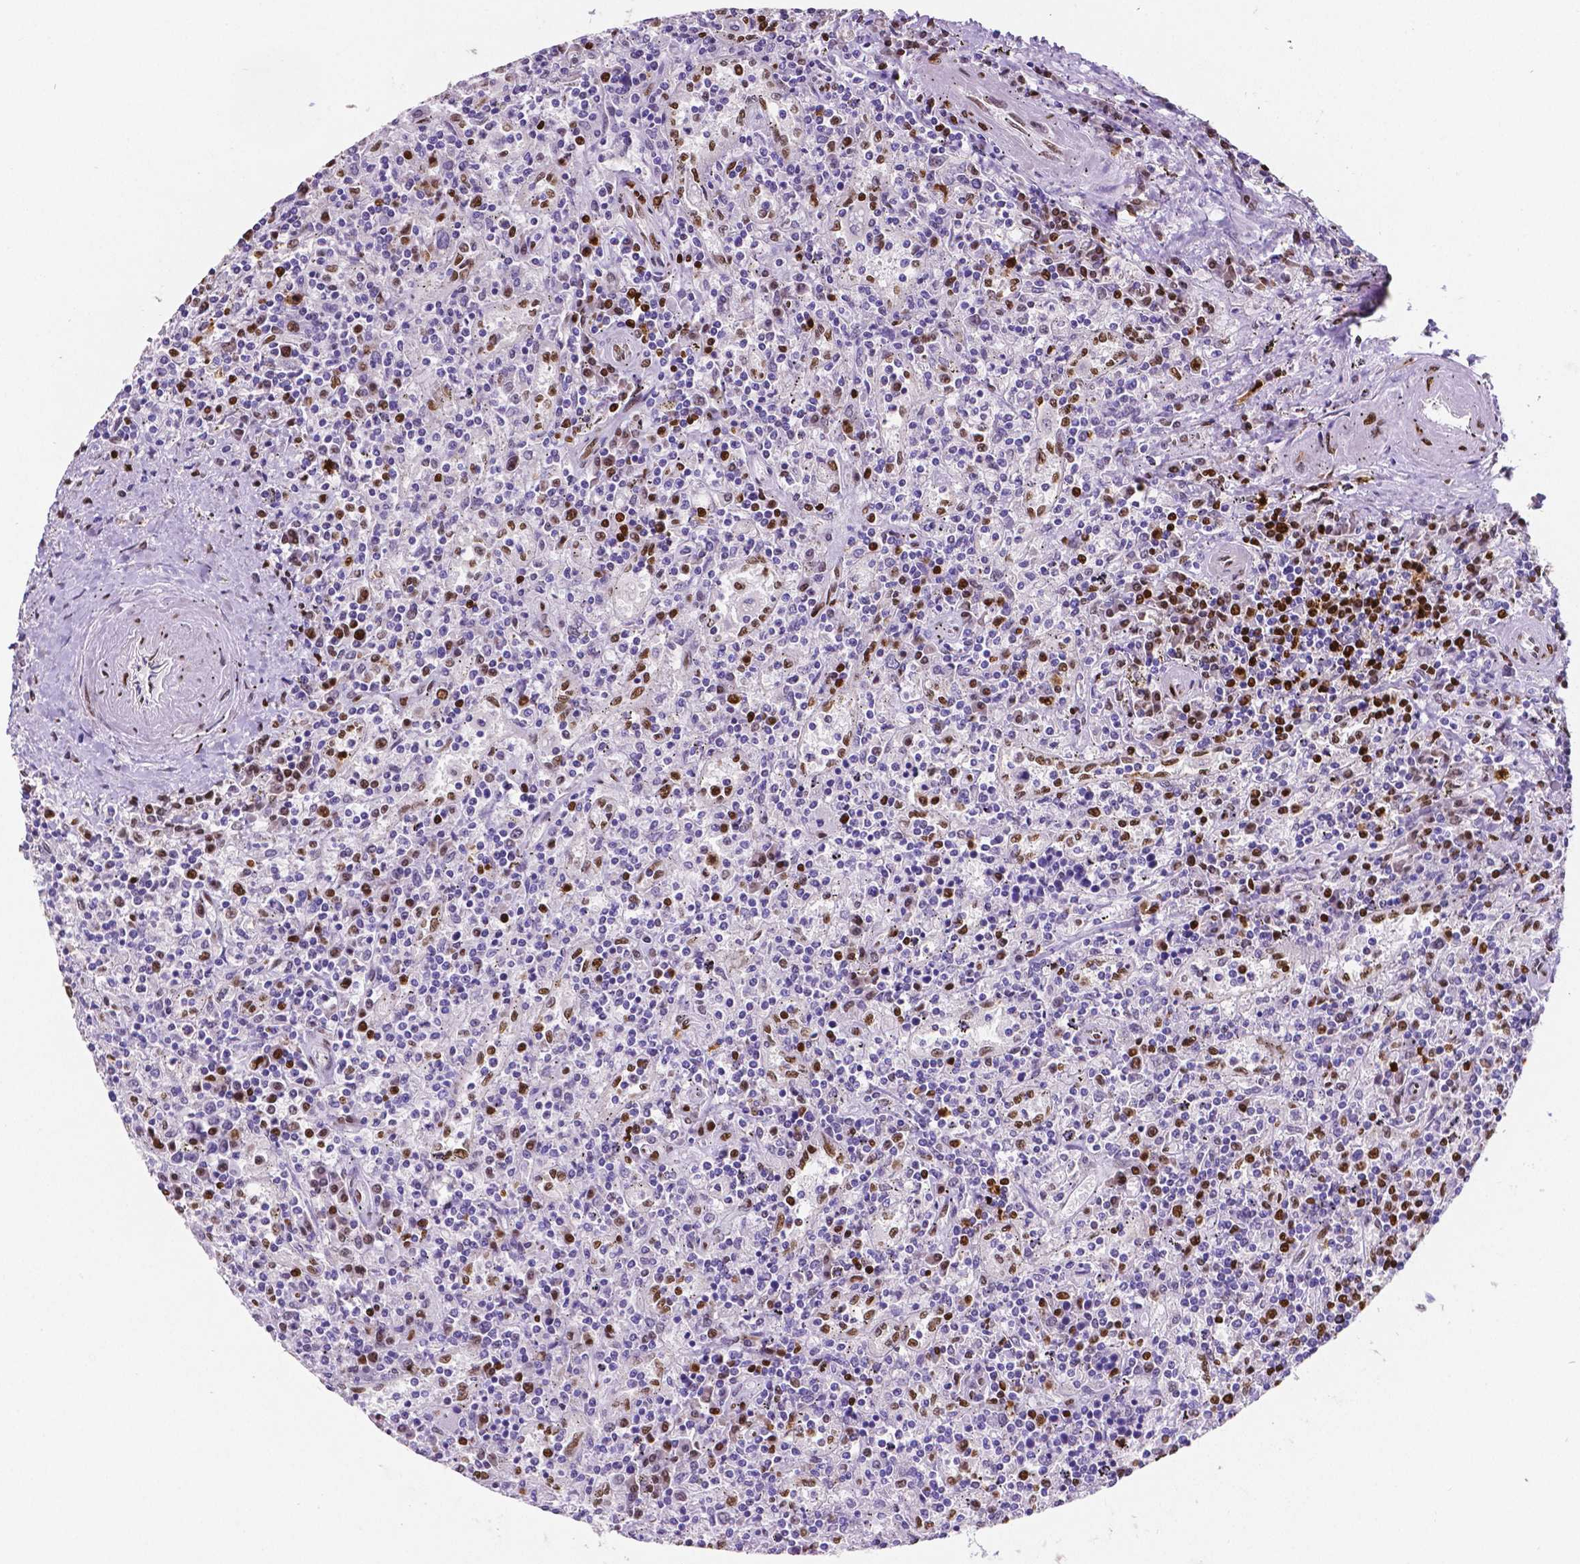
{"staining": {"intensity": "negative", "quantity": "none", "location": "none"}, "tissue": "lymphoma", "cell_type": "Tumor cells", "image_type": "cancer", "snomed": [{"axis": "morphology", "description": "Malignant lymphoma, non-Hodgkin's type, Low grade"}, {"axis": "topography", "description": "Spleen"}], "caption": "IHC of human lymphoma exhibits no positivity in tumor cells.", "gene": "MEF2C", "patient": {"sex": "male", "age": 62}}